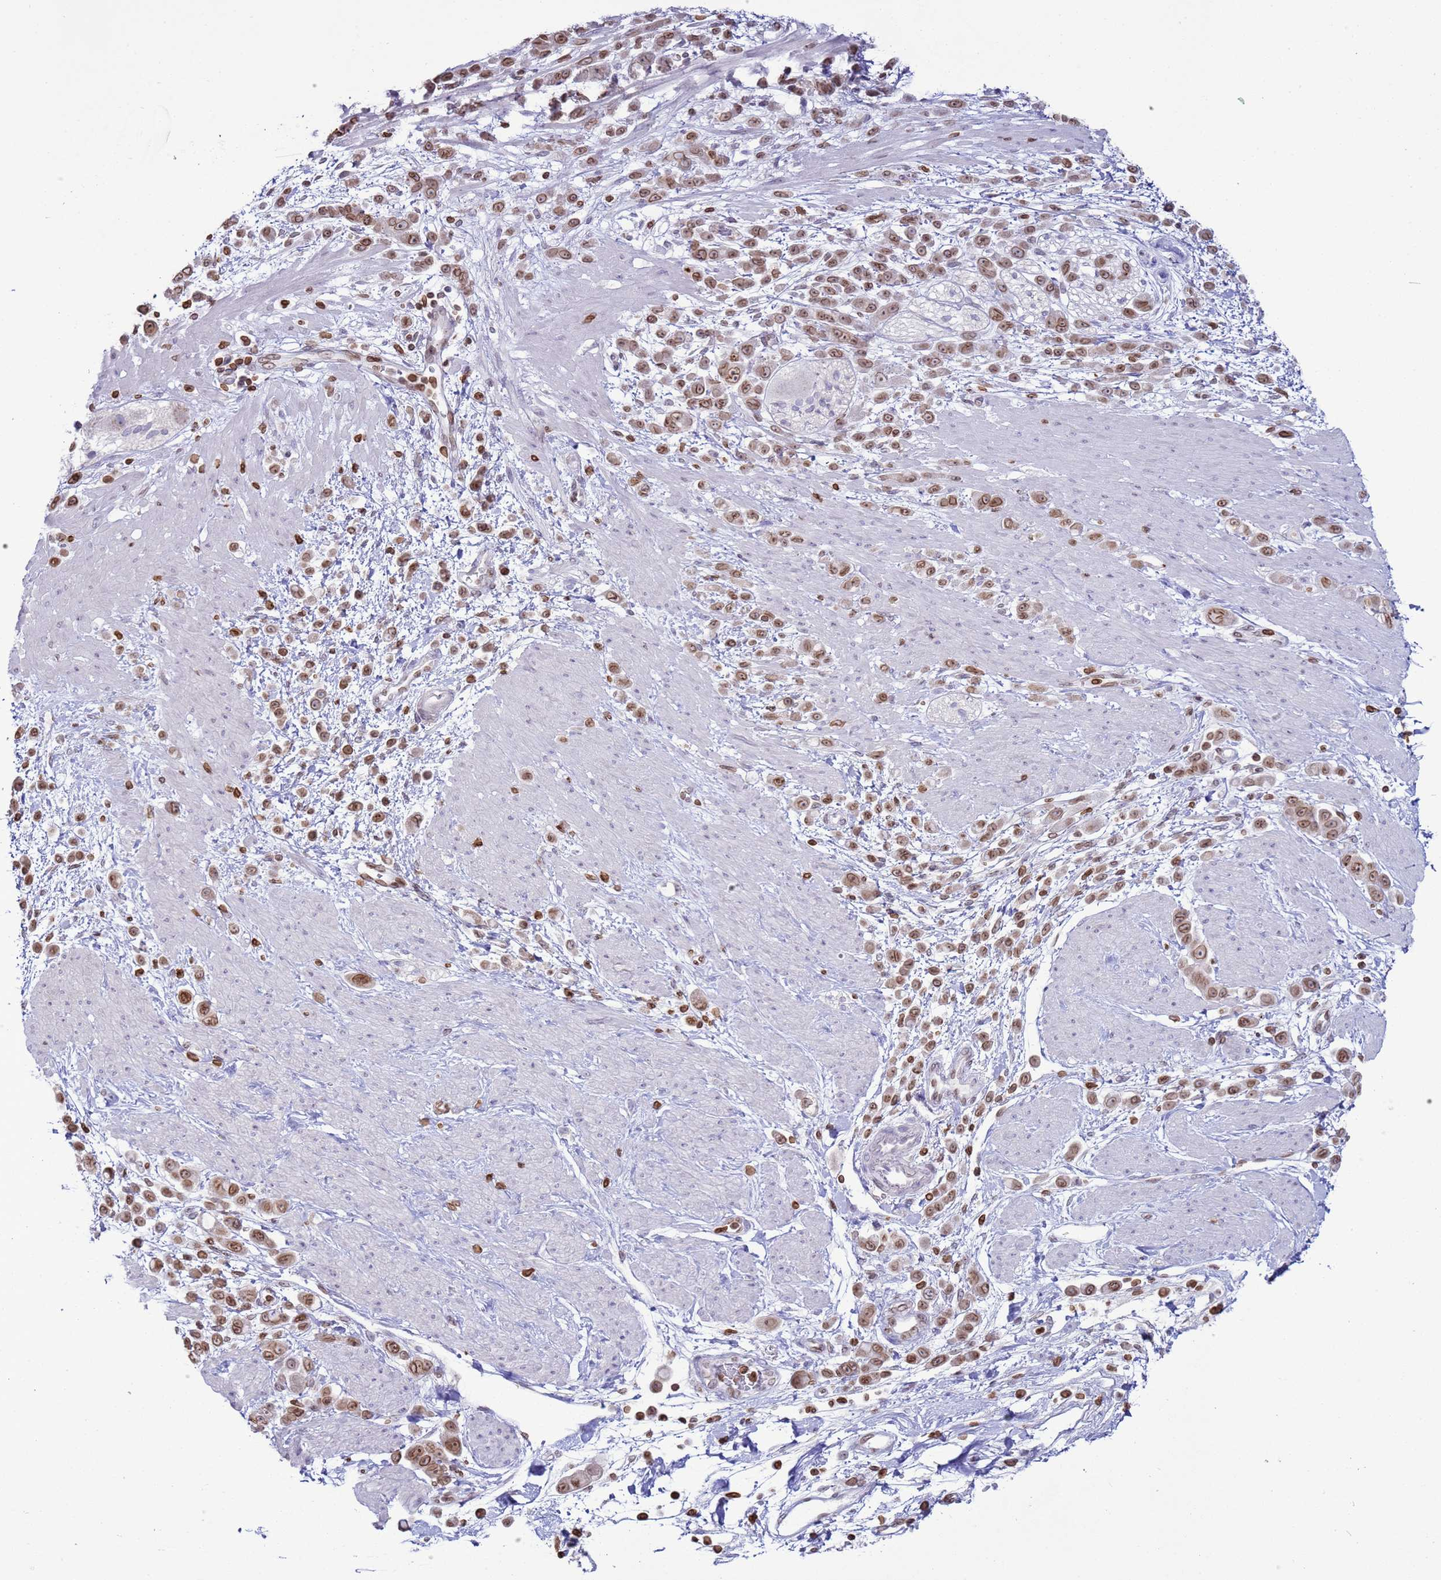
{"staining": {"intensity": "moderate", "quantity": ">75%", "location": "cytoplasmic/membranous,nuclear"}, "tissue": "pancreatic cancer", "cell_type": "Tumor cells", "image_type": "cancer", "snomed": [{"axis": "morphology", "description": "Normal tissue, NOS"}, {"axis": "morphology", "description": "Adenocarcinoma, NOS"}, {"axis": "topography", "description": "Pancreas"}], "caption": "This is a micrograph of IHC staining of pancreatic cancer (adenocarcinoma), which shows moderate staining in the cytoplasmic/membranous and nuclear of tumor cells.", "gene": "DHX37", "patient": {"sex": "female", "age": 64}}